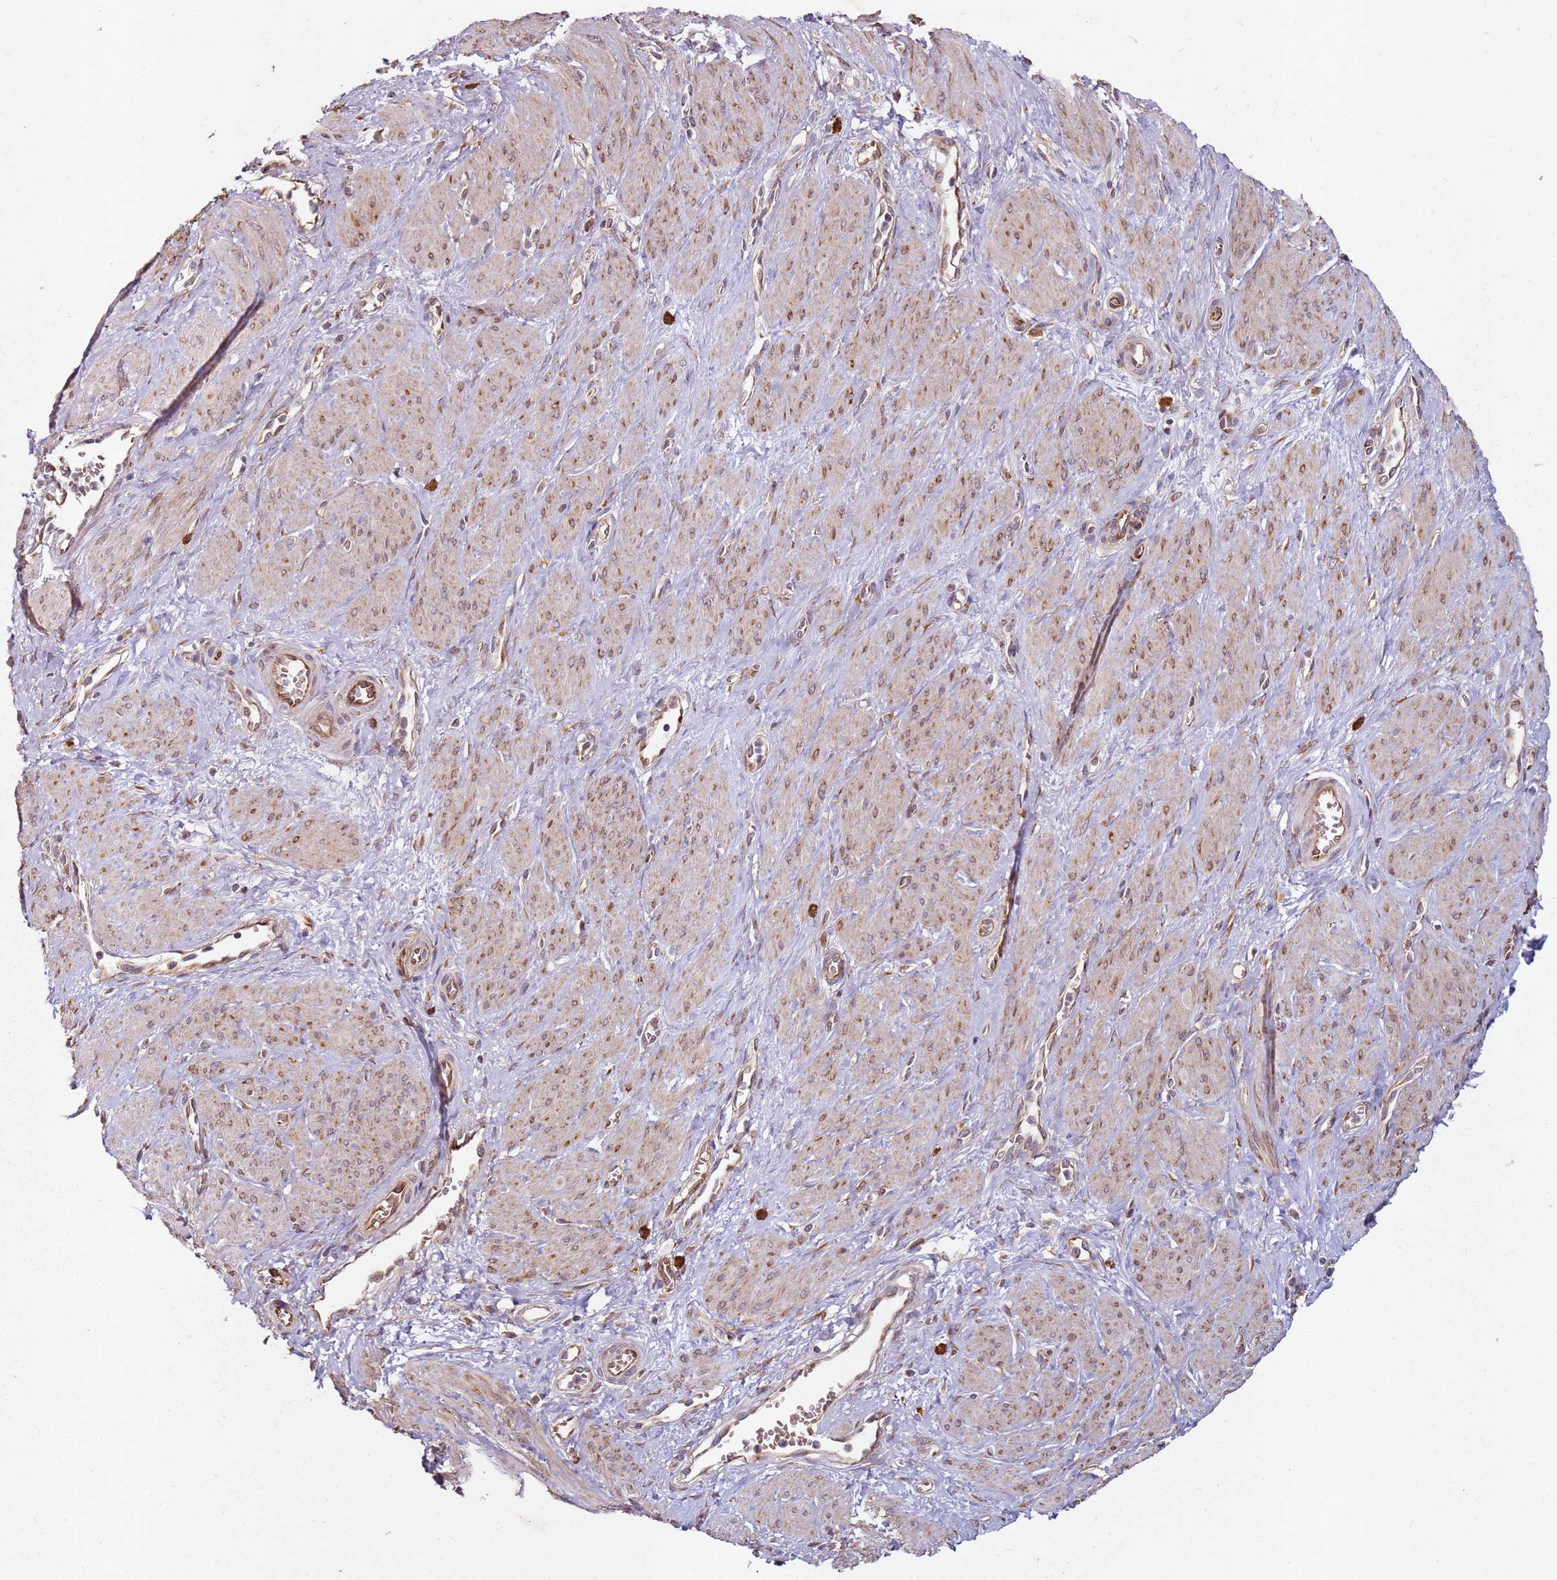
{"staining": {"intensity": "weak", "quantity": "25%-75%", "location": "cytoplasmic/membranous"}, "tissue": "smooth muscle", "cell_type": "Smooth muscle cells", "image_type": "normal", "snomed": [{"axis": "morphology", "description": "Normal tissue, NOS"}, {"axis": "topography", "description": "Smooth muscle"}, {"axis": "topography", "description": "Uterus"}], "caption": "Smooth muscle cells demonstrate low levels of weak cytoplasmic/membranous staining in approximately 25%-75% of cells in normal smooth muscle.", "gene": "ARFRP1", "patient": {"sex": "female", "age": 39}}